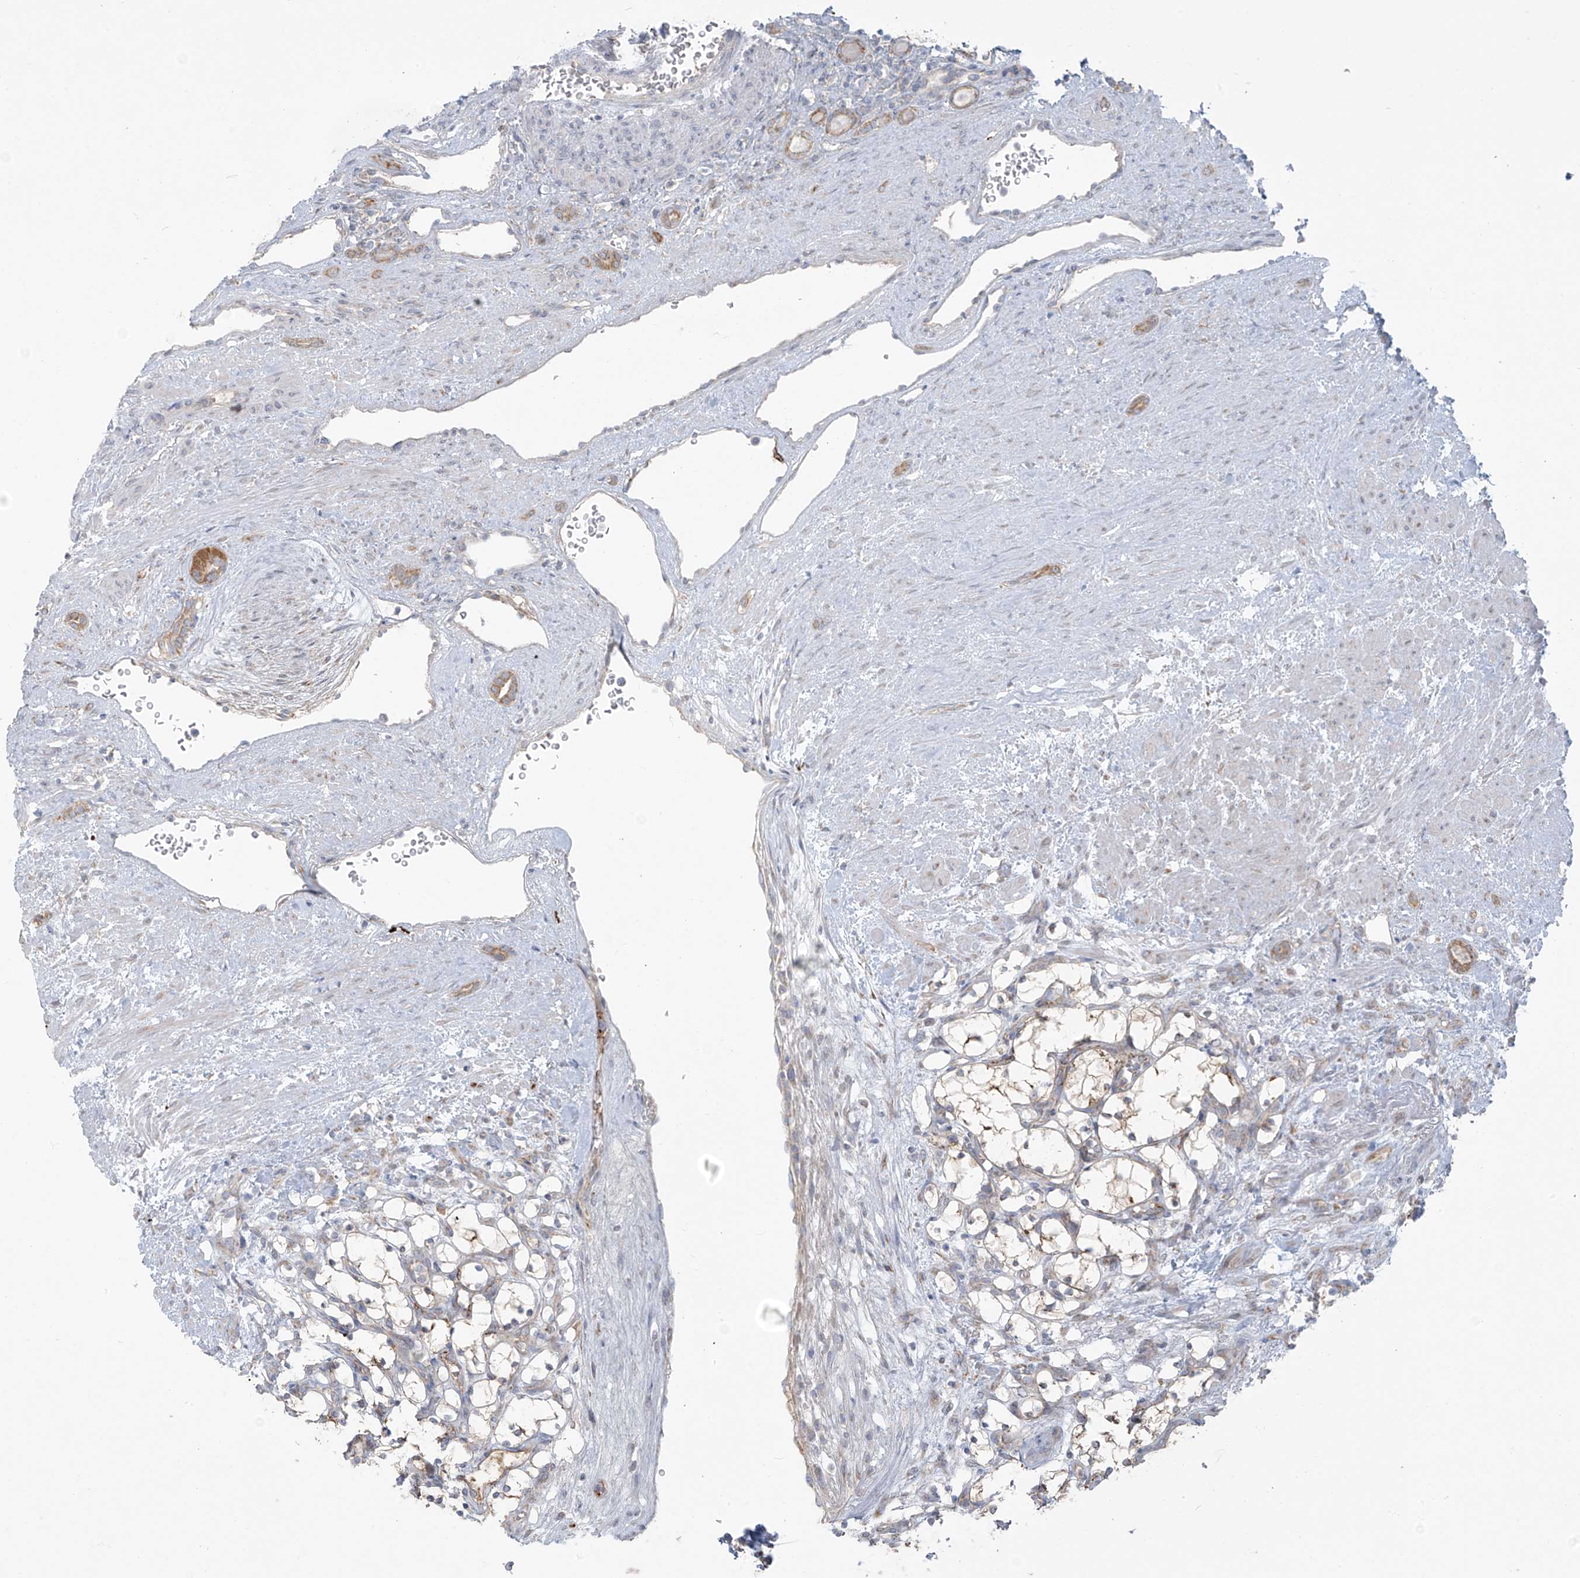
{"staining": {"intensity": "moderate", "quantity": "<25%", "location": "cytoplasmic/membranous"}, "tissue": "renal cancer", "cell_type": "Tumor cells", "image_type": "cancer", "snomed": [{"axis": "morphology", "description": "Adenocarcinoma, NOS"}, {"axis": "topography", "description": "Kidney"}], "caption": "IHC staining of renal adenocarcinoma, which reveals low levels of moderate cytoplasmic/membranous staining in approximately <25% of tumor cells indicating moderate cytoplasmic/membranous protein expression. The staining was performed using DAB (brown) for protein detection and nuclei were counterstained in hematoxylin (blue).", "gene": "LZTS3", "patient": {"sex": "female", "age": 69}}